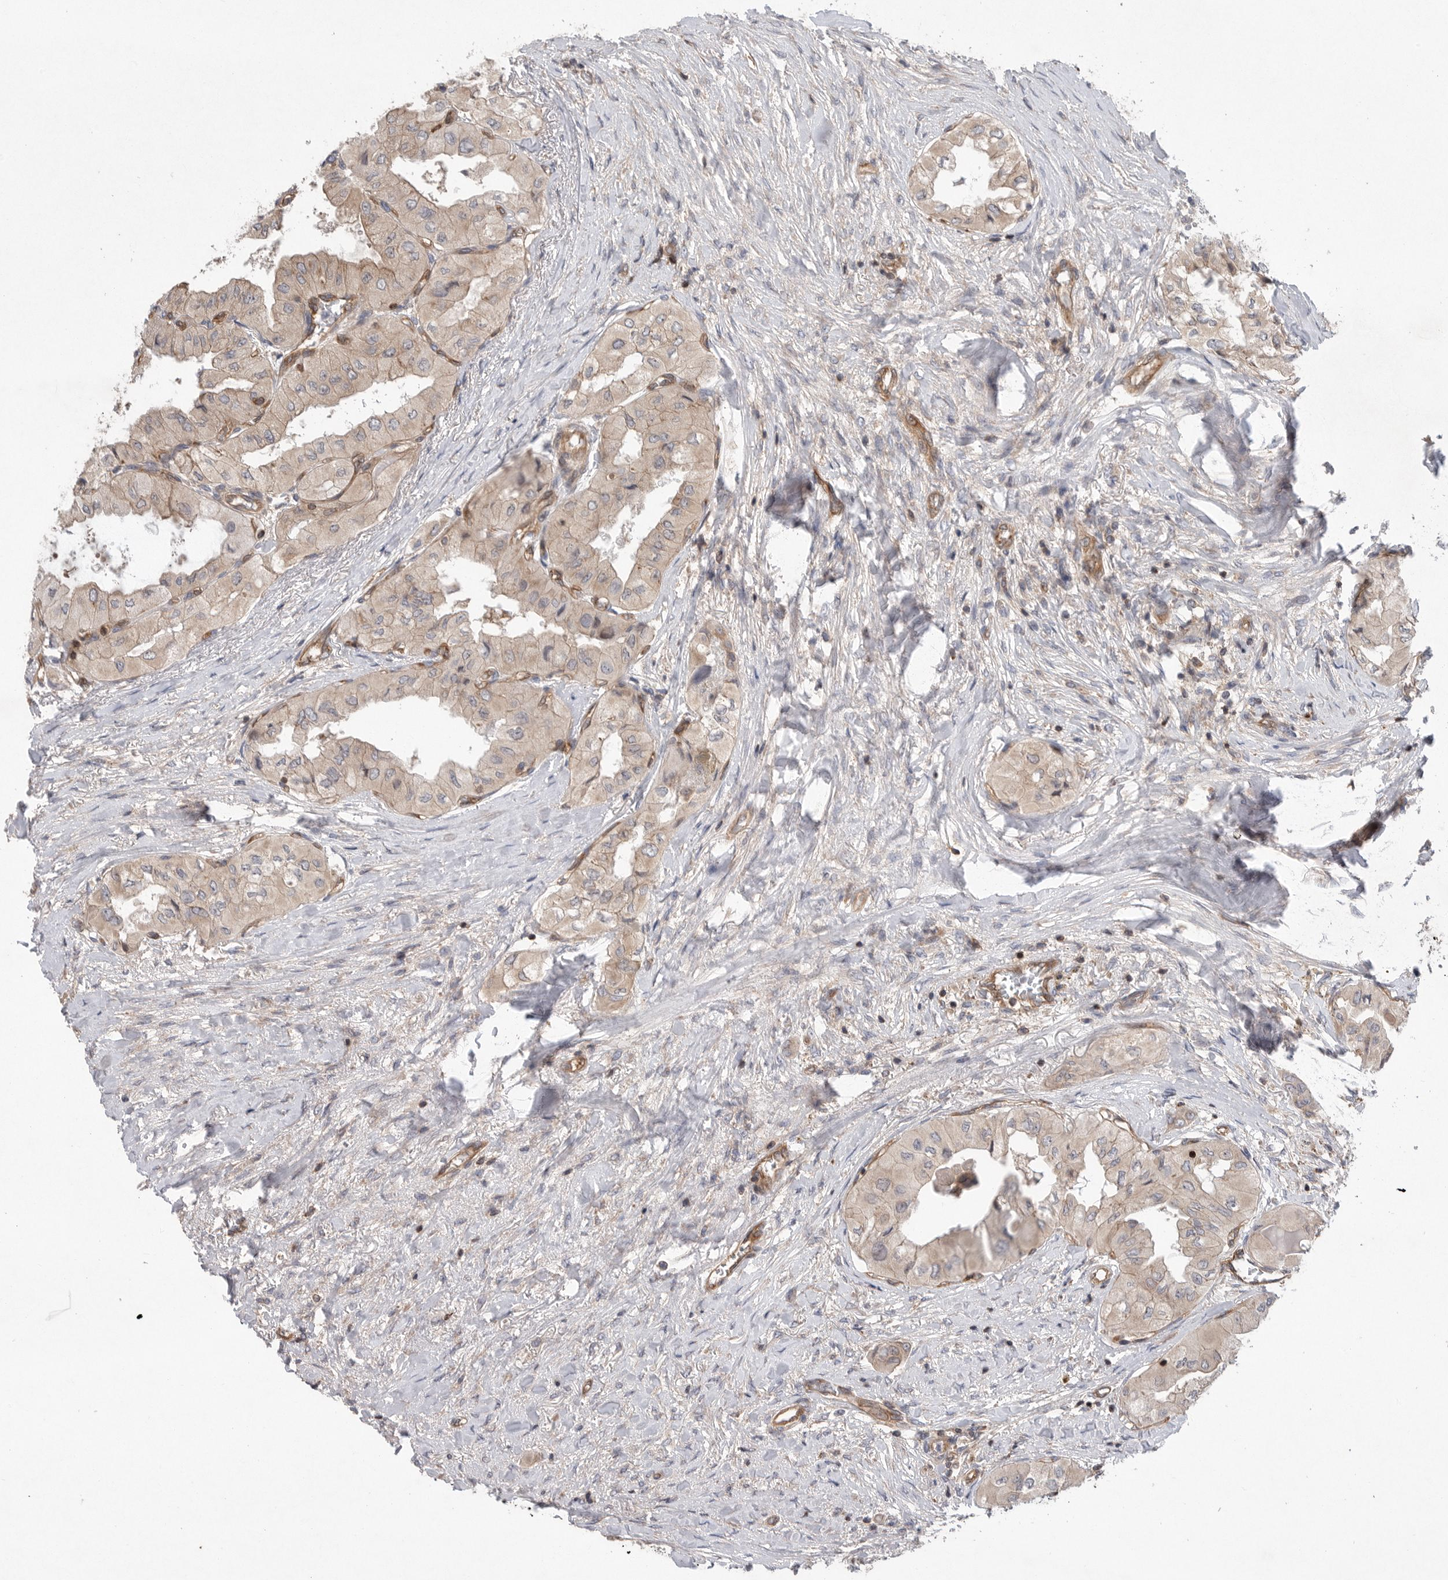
{"staining": {"intensity": "weak", "quantity": ">75%", "location": "cytoplasmic/membranous"}, "tissue": "thyroid cancer", "cell_type": "Tumor cells", "image_type": "cancer", "snomed": [{"axis": "morphology", "description": "Papillary adenocarcinoma, NOS"}, {"axis": "topography", "description": "Thyroid gland"}], "caption": "Thyroid cancer (papillary adenocarcinoma) was stained to show a protein in brown. There is low levels of weak cytoplasmic/membranous expression in about >75% of tumor cells.", "gene": "PRKCH", "patient": {"sex": "female", "age": 59}}